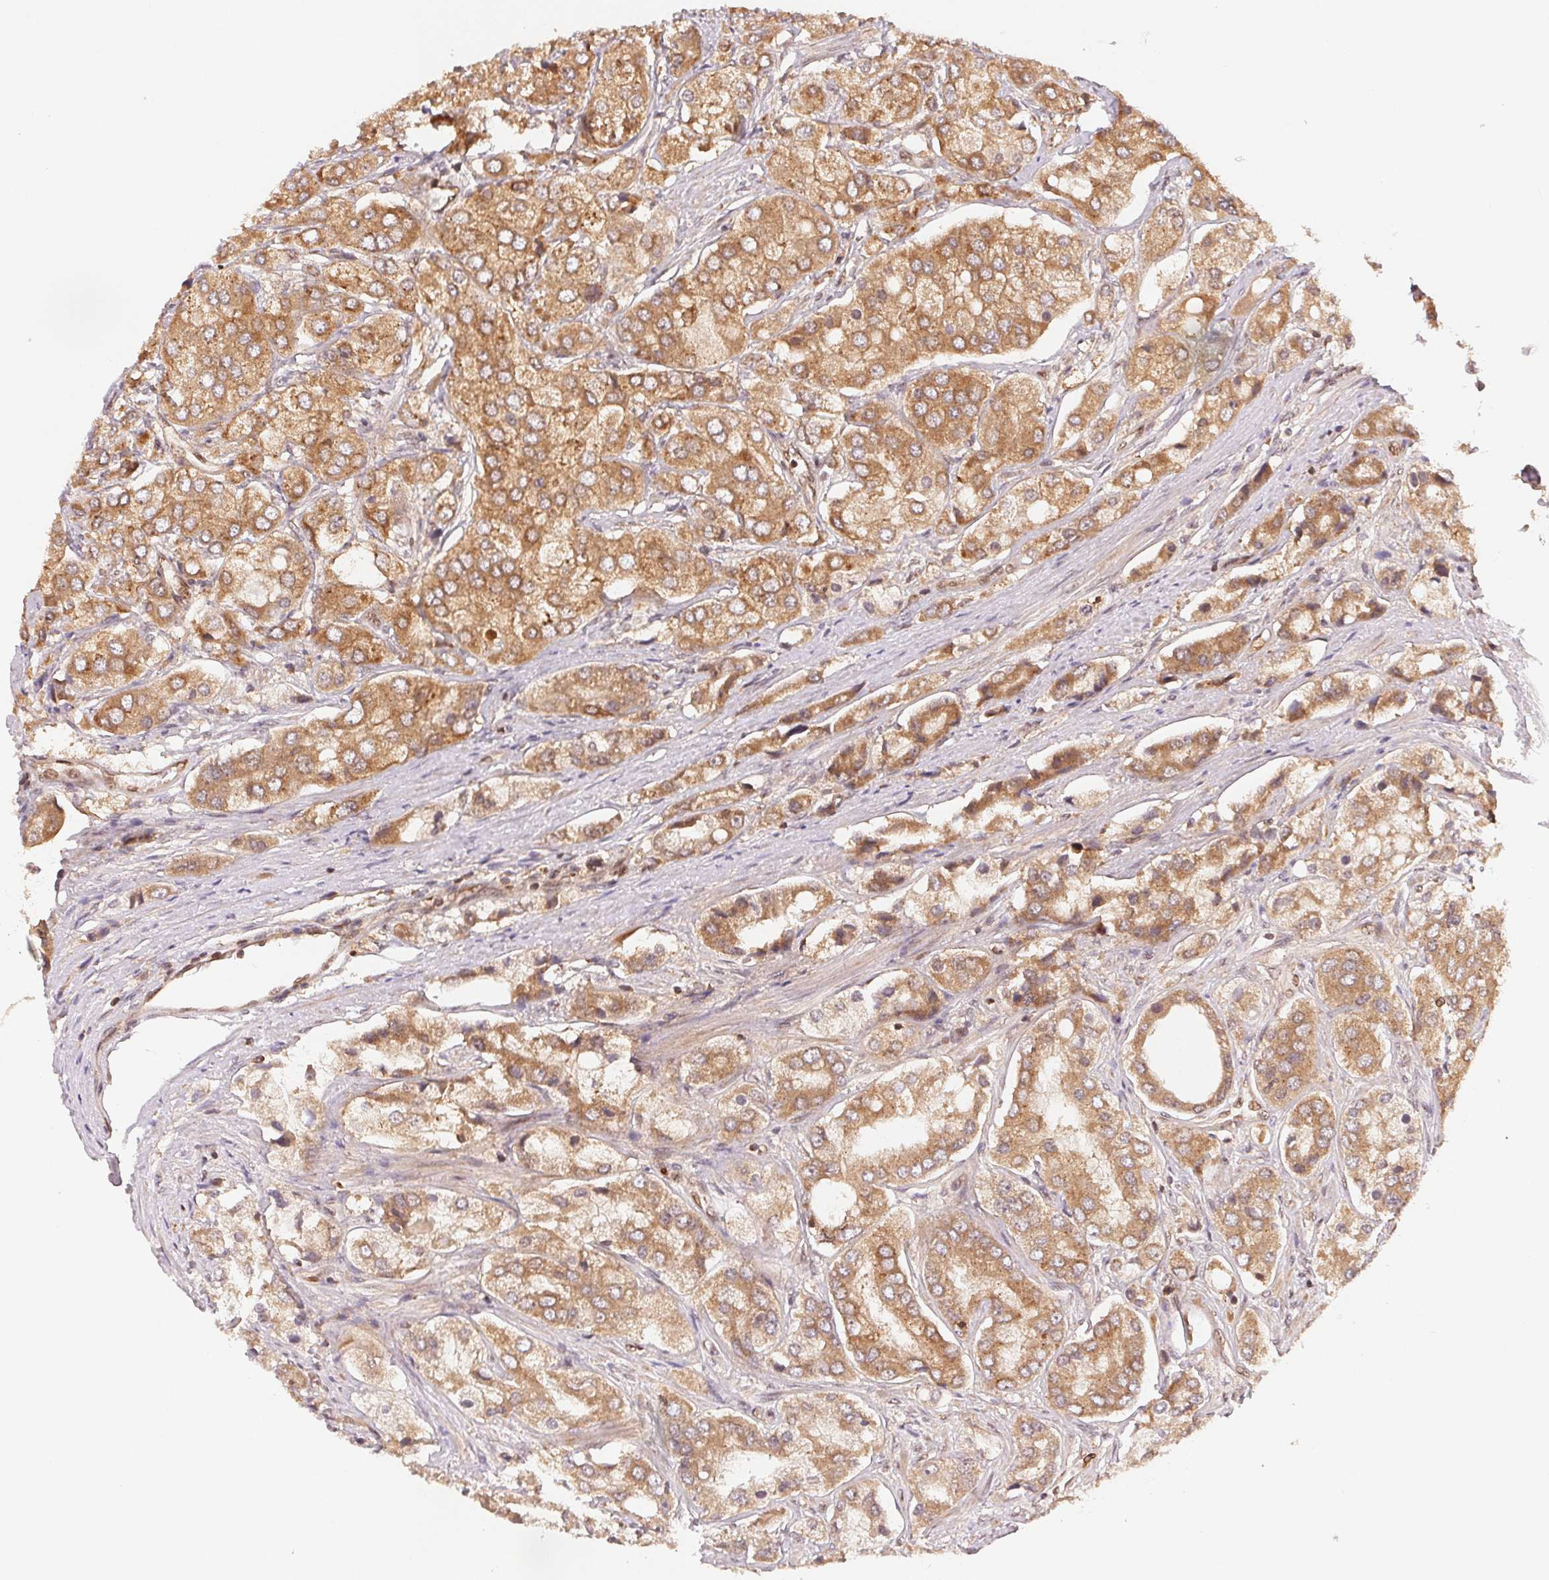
{"staining": {"intensity": "moderate", "quantity": ">75%", "location": "cytoplasmic/membranous,nuclear"}, "tissue": "prostate cancer", "cell_type": "Tumor cells", "image_type": "cancer", "snomed": [{"axis": "morphology", "description": "Adenocarcinoma, Low grade"}, {"axis": "topography", "description": "Prostate"}], "caption": "This photomicrograph exhibits low-grade adenocarcinoma (prostate) stained with immunohistochemistry to label a protein in brown. The cytoplasmic/membranous and nuclear of tumor cells show moderate positivity for the protein. Nuclei are counter-stained blue.", "gene": "CCDC102B", "patient": {"sex": "male", "age": 69}}